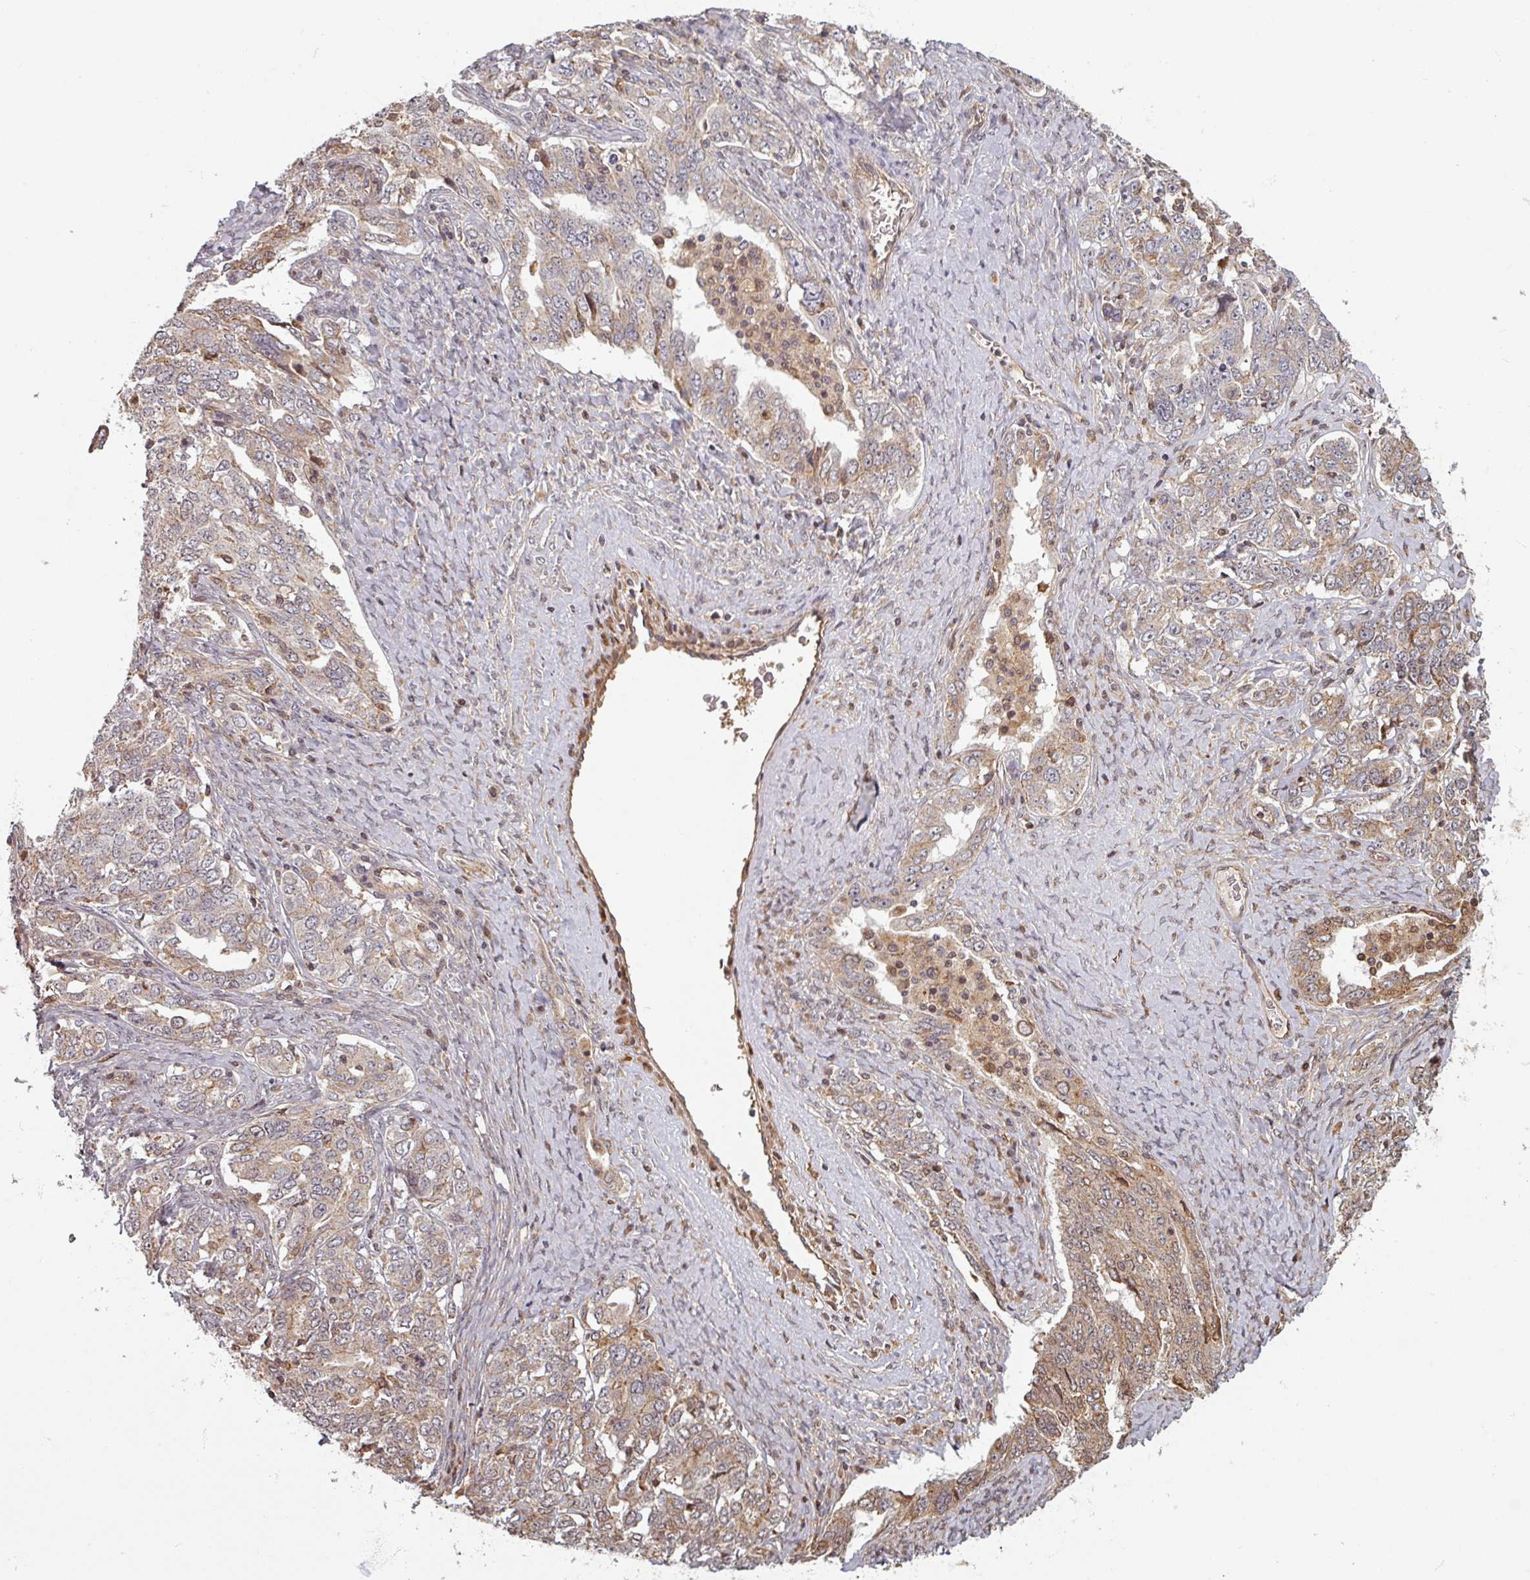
{"staining": {"intensity": "weak", "quantity": "25%-75%", "location": "cytoplasmic/membranous"}, "tissue": "ovarian cancer", "cell_type": "Tumor cells", "image_type": "cancer", "snomed": [{"axis": "morphology", "description": "Carcinoma, endometroid"}, {"axis": "topography", "description": "Ovary"}], "caption": "Endometroid carcinoma (ovarian) stained with DAB (3,3'-diaminobenzidine) IHC exhibits low levels of weak cytoplasmic/membranous positivity in about 25%-75% of tumor cells. The staining is performed using DAB (3,3'-diaminobenzidine) brown chromogen to label protein expression. The nuclei are counter-stained blue using hematoxylin.", "gene": "EID1", "patient": {"sex": "female", "age": 62}}